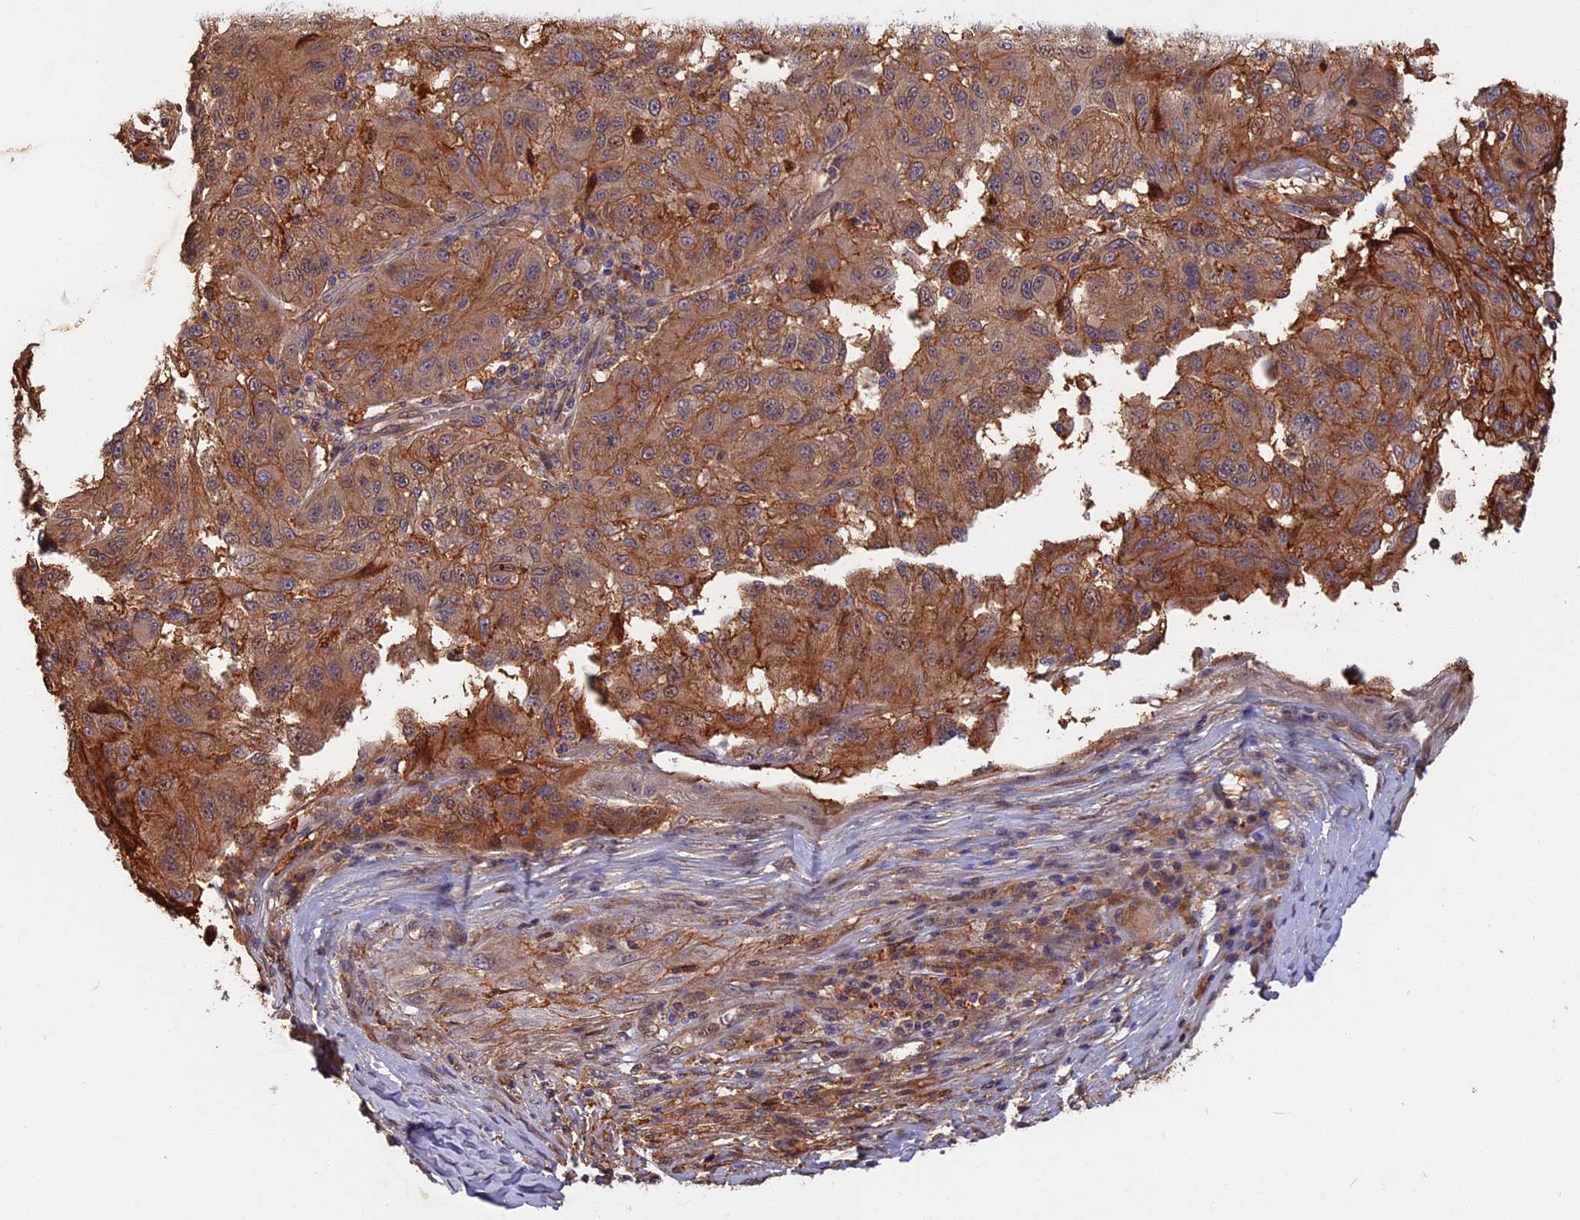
{"staining": {"intensity": "moderate", "quantity": ">75%", "location": "cytoplasmic/membranous"}, "tissue": "melanoma", "cell_type": "Tumor cells", "image_type": "cancer", "snomed": [{"axis": "morphology", "description": "Malignant melanoma, NOS"}, {"axis": "topography", "description": "Skin"}], "caption": "IHC micrograph of neoplastic tissue: melanoma stained using immunohistochemistry displays medium levels of moderate protein expression localized specifically in the cytoplasmic/membranous of tumor cells, appearing as a cytoplasmic/membranous brown color.", "gene": "SPG11", "patient": {"sex": "male", "age": 53}}